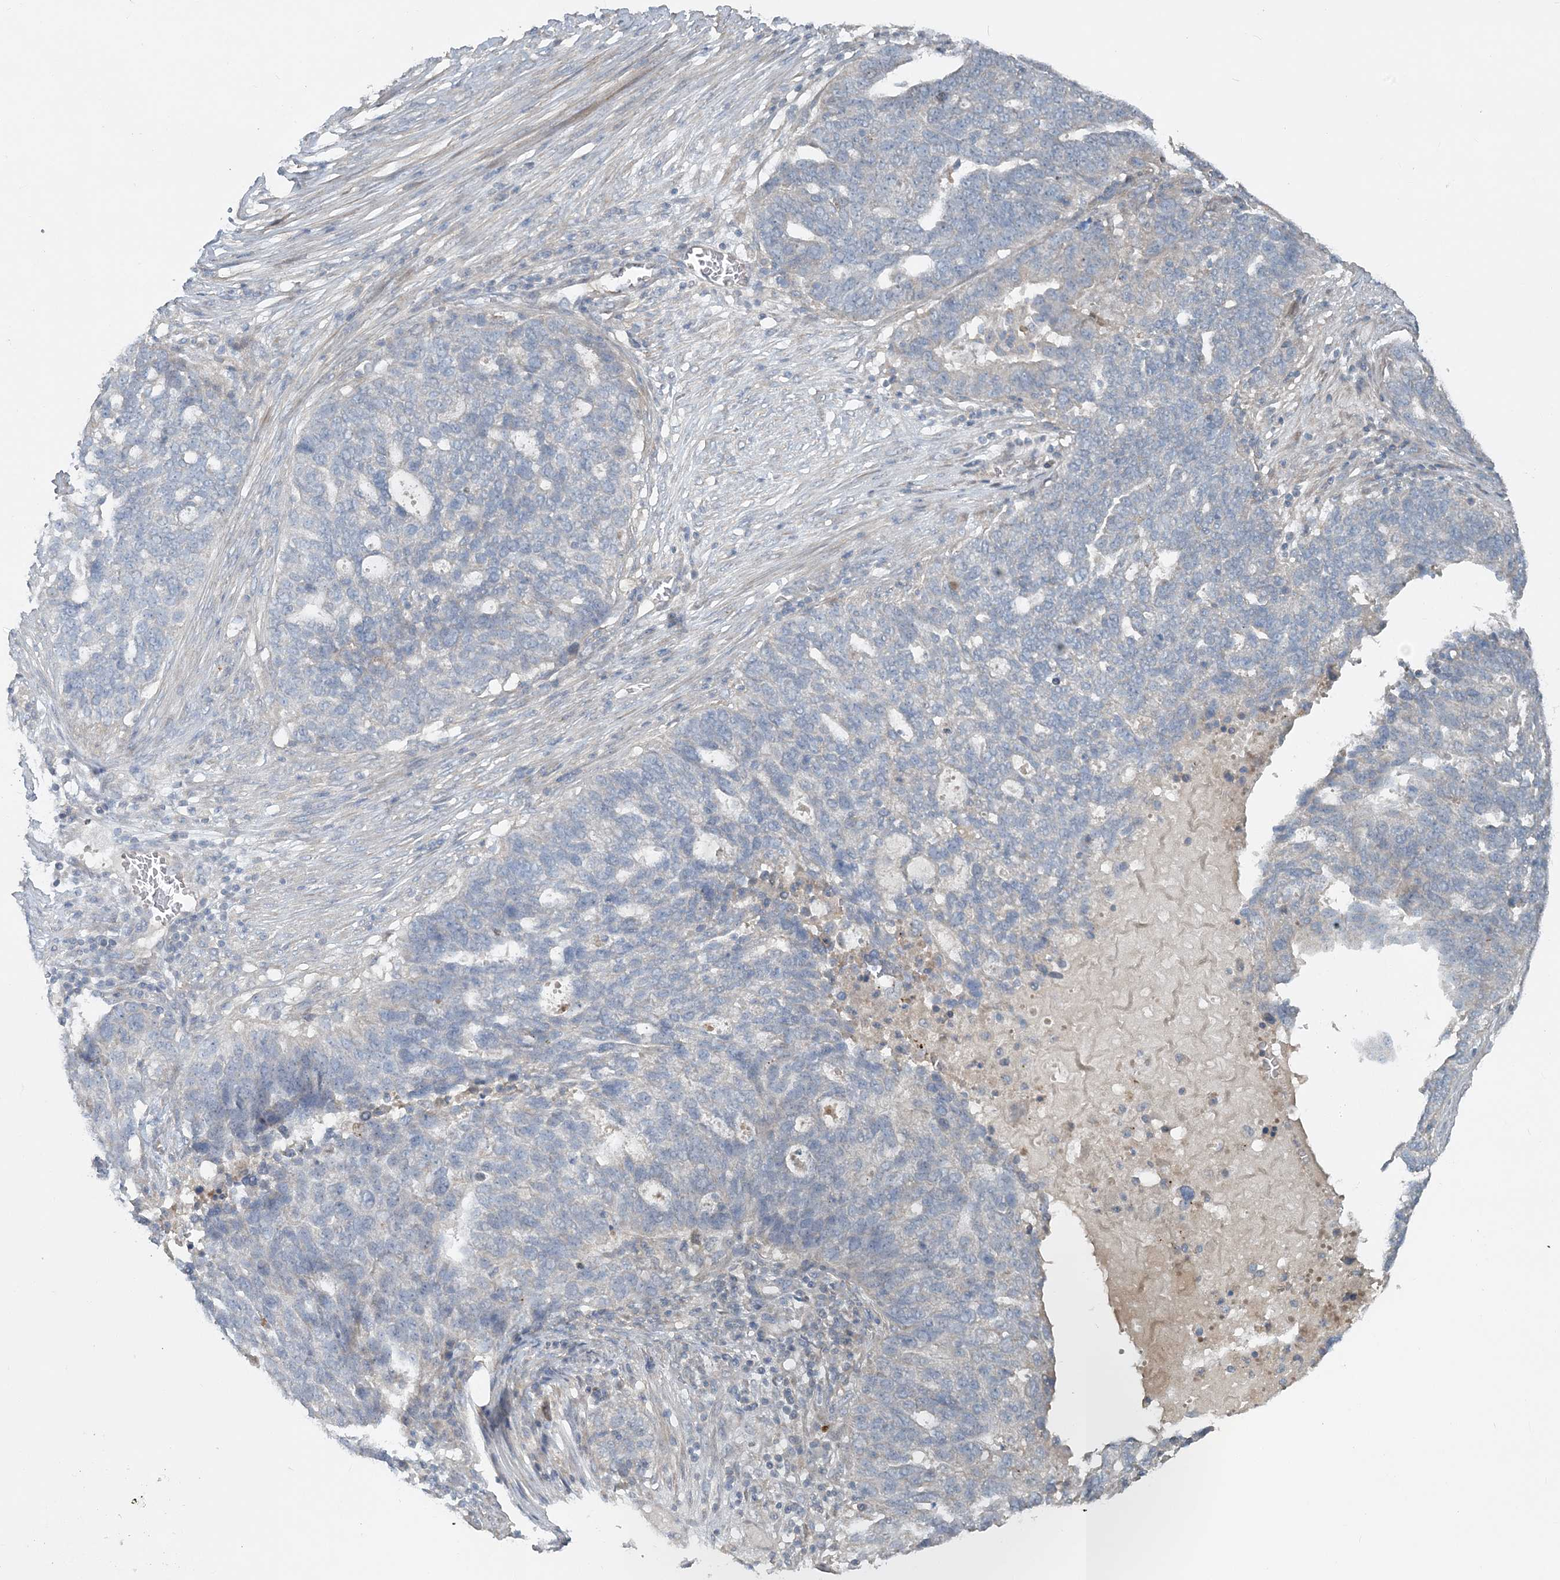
{"staining": {"intensity": "negative", "quantity": "none", "location": "none"}, "tissue": "ovarian cancer", "cell_type": "Tumor cells", "image_type": "cancer", "snomed": [{"axis": "morphology", "description": "Cystadenocarcinoma, serous, NOS"}, {"axis": "topography", "description": "Ovary"}], "caption": "This is an immunohistochemistry (IHC) image of ovarian serous cystadenocarcinoma. There is no expression in tumor cells.", "gene": "SLC4A10", "patient": {"sex": "female", "age": 59}}